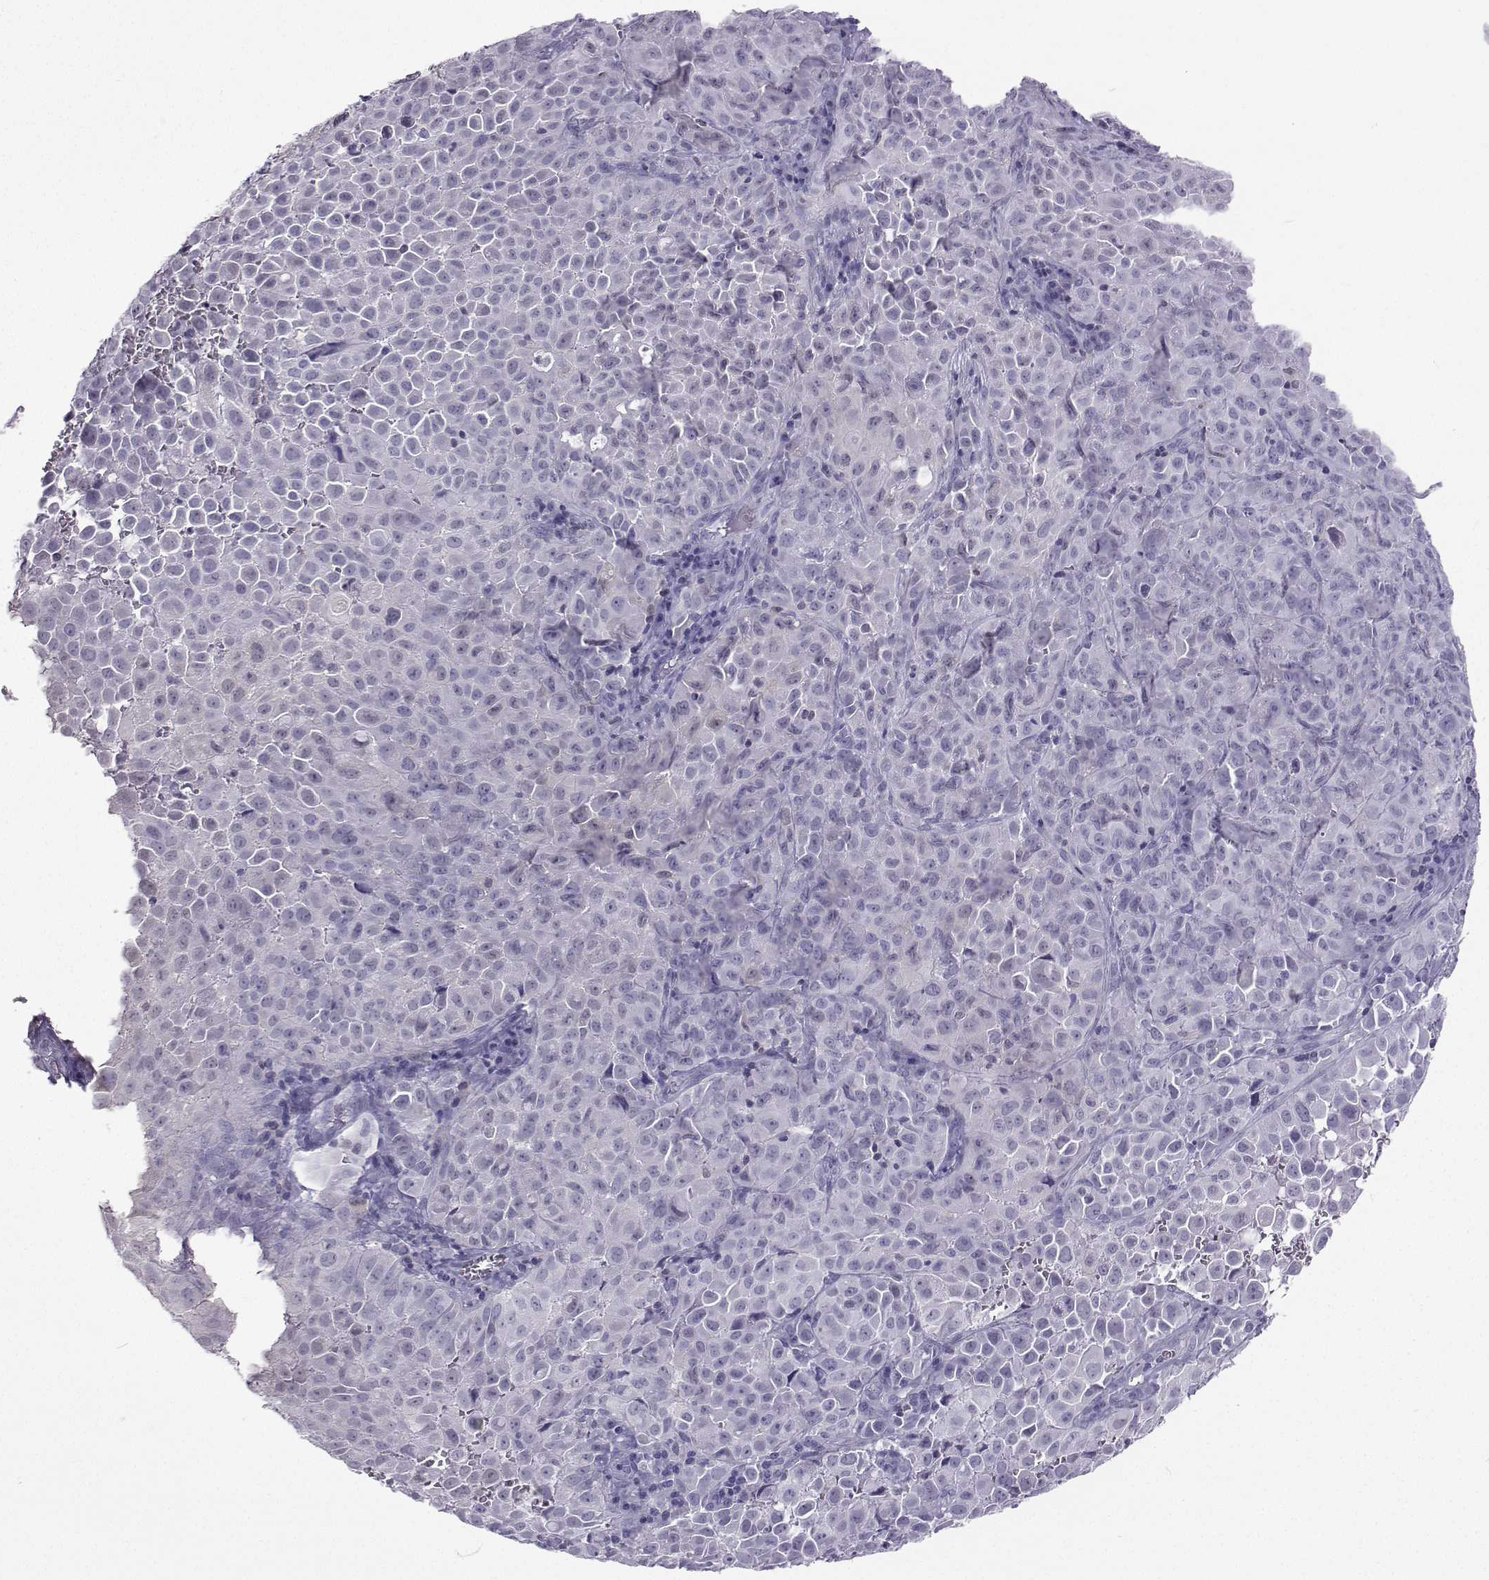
{"staining": {"intensity": "negative", "quantity": "none", "location": "none"}, "tissue": "cervical cancer", "cell_type": "Tumor cells", "image_type": "cancer", "snomed": [{"axis": "morphology", "description": "Squamous cell carcinoma, NOS"}, {"axis": "topography", "description": "Cervix"}], "caption": "High power microscopy photomicrograph of an immunohistochemistry (IHC) photomicrograph of cervical cancer, revealing no significant positivity in tumor cells.", "gene": "GALM", "patient": {"sex": "female", "age": 55}}